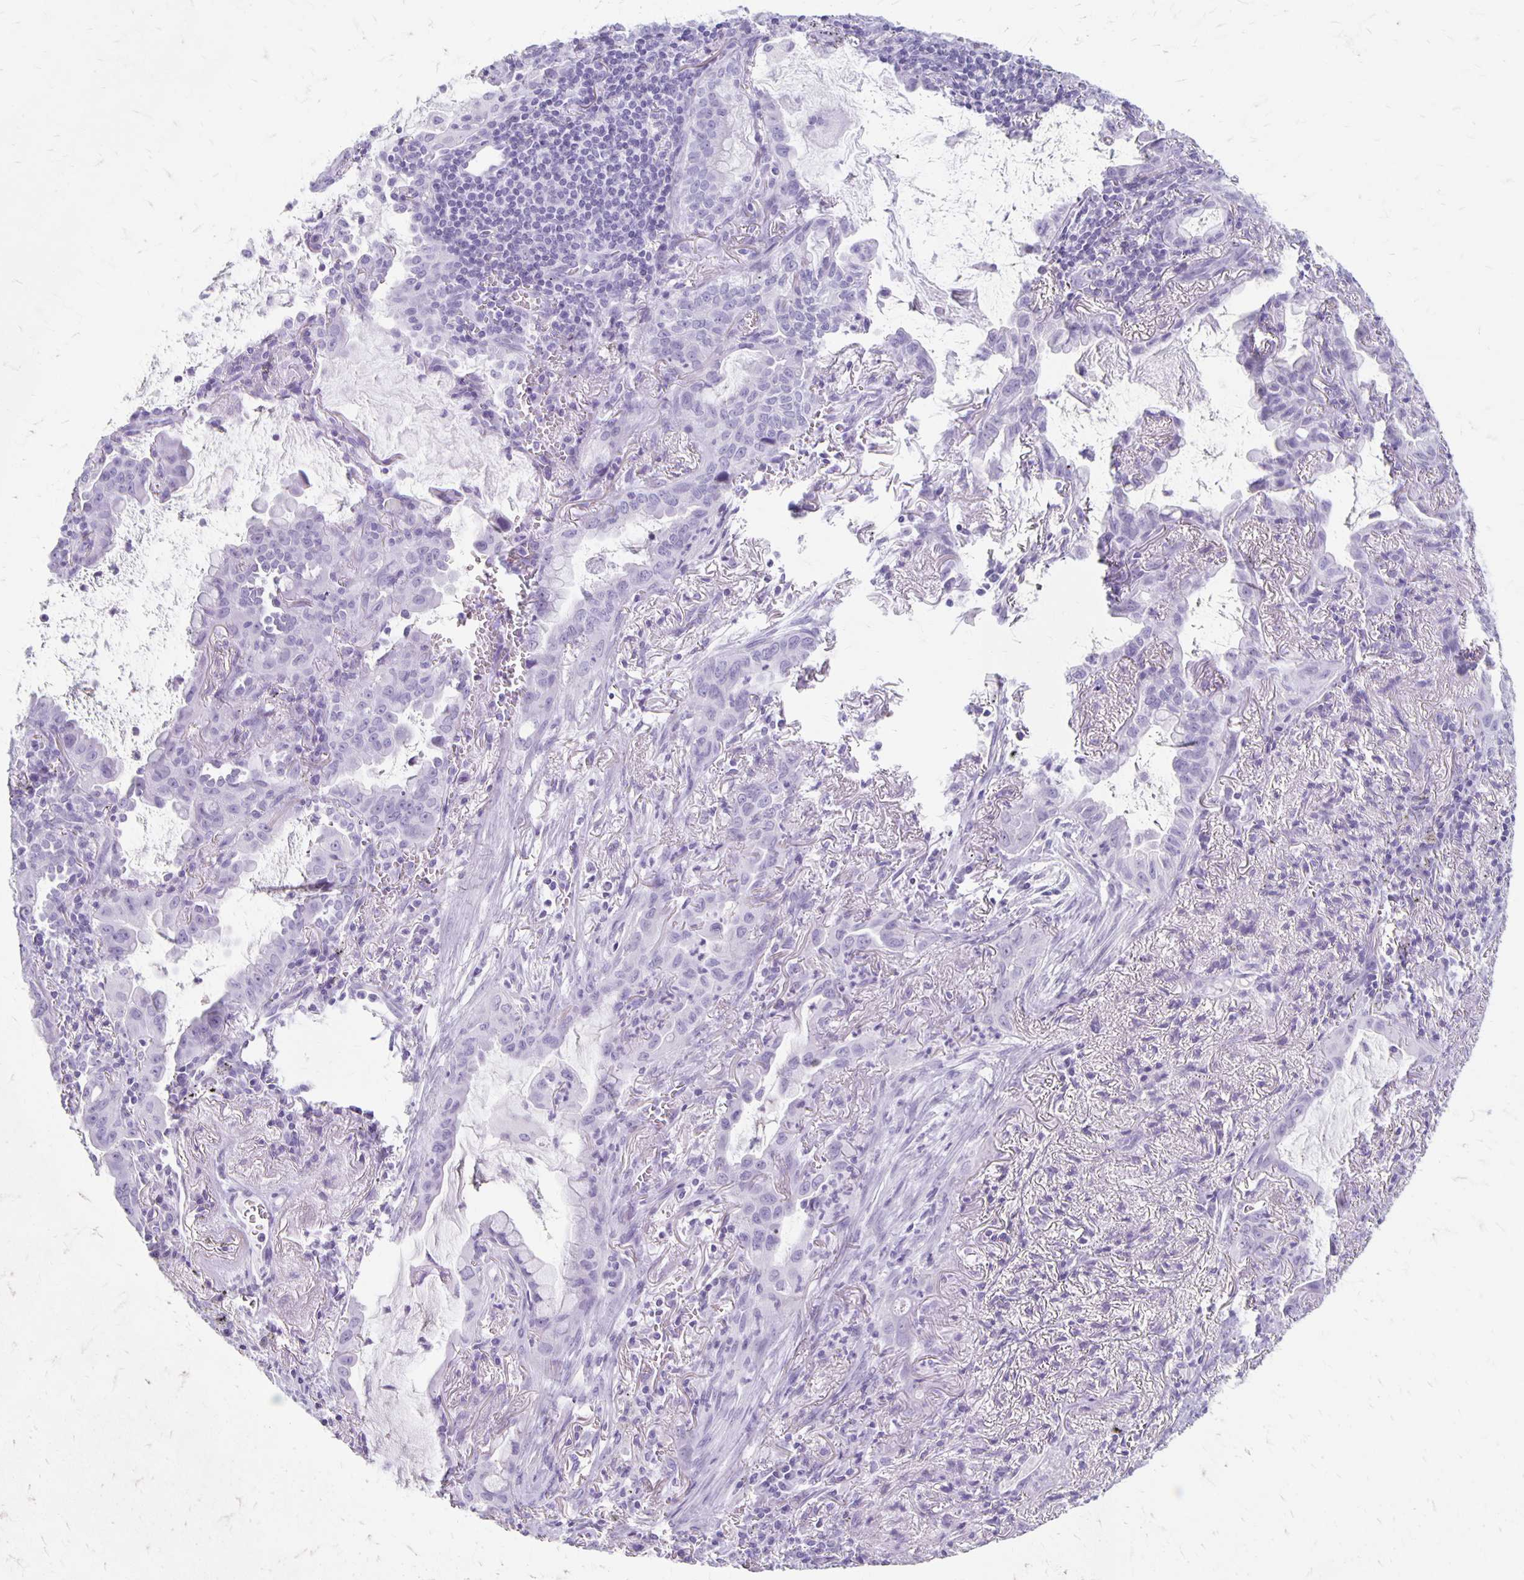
{"staining": {"intensity": "negative", "quantity": "none", "location": "none"}, "tissue": "lung cancer", "cell_type": "Tumor cells", "image_type": "cancer", "snomed": [{"axis": "morphology", "description": "Adenocarcinoma, NOS"}, {"axis": "topography", "description": "Lung"}], "caption": "Photomicrograph shows no protein positivity in tumor cells of lung cancer (adenocarcinoma) tissue.", "gene": "MAGEC2", "patient": {"sex": "male", "age": 65}}